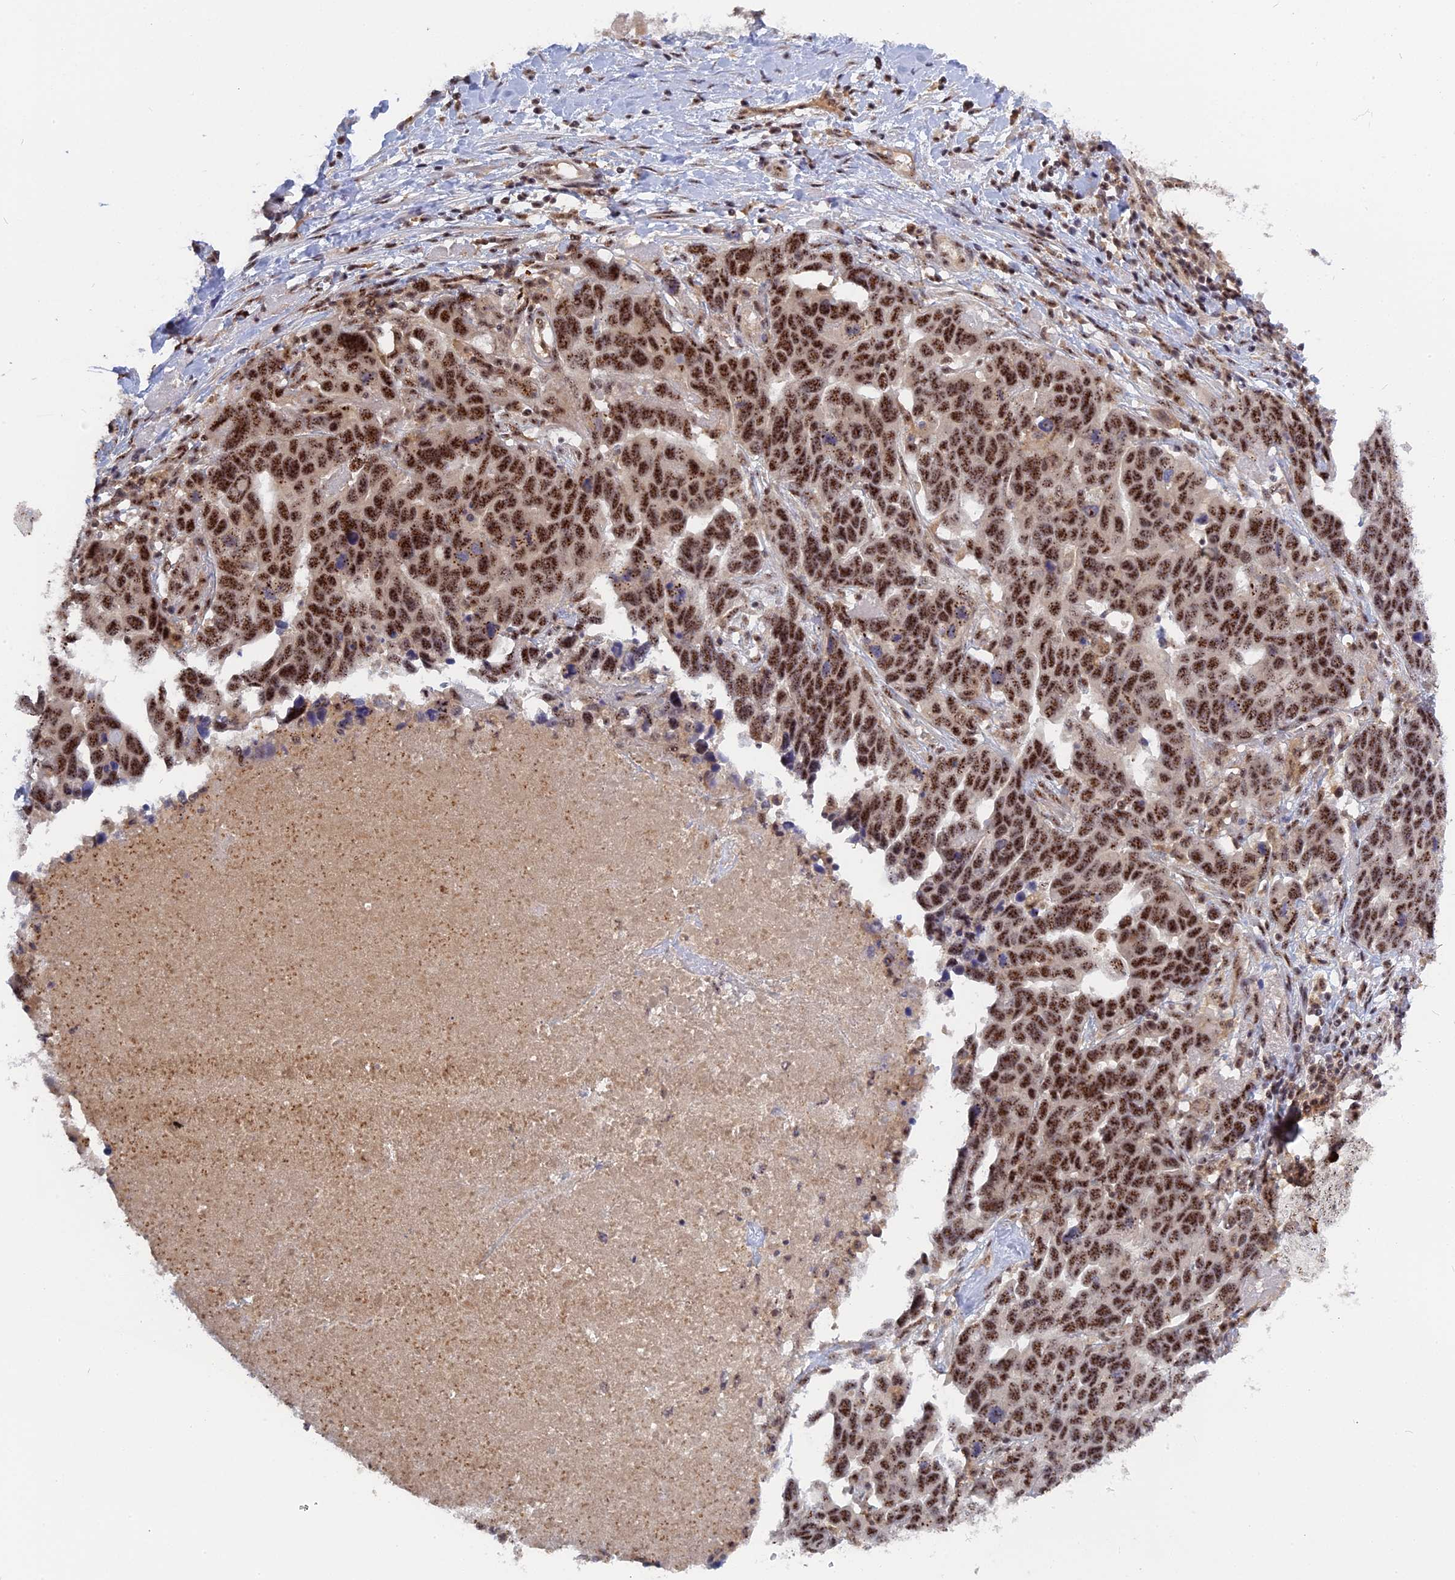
{"staining": {"intensity": "strong", "quantity": ">75%", "location": "nuclear"}, "tissue": "ovarian cancer", "cell_type": "Tumor cells", "image_type": "cancer", "snomed": [{"axis": "morphology", "description": "Cystadenocarcinoma, serous, NOS"}, {"axis": "topography", "description": "Ovary"}], "caption": "IHC (DAB) staining of ovarian serous cystadenocarcinoma reveals strong nuclear protein expression in about >75% of tumor cells.", "gene": "TAB1", "patient": {"sex": "female", "age": 54}}